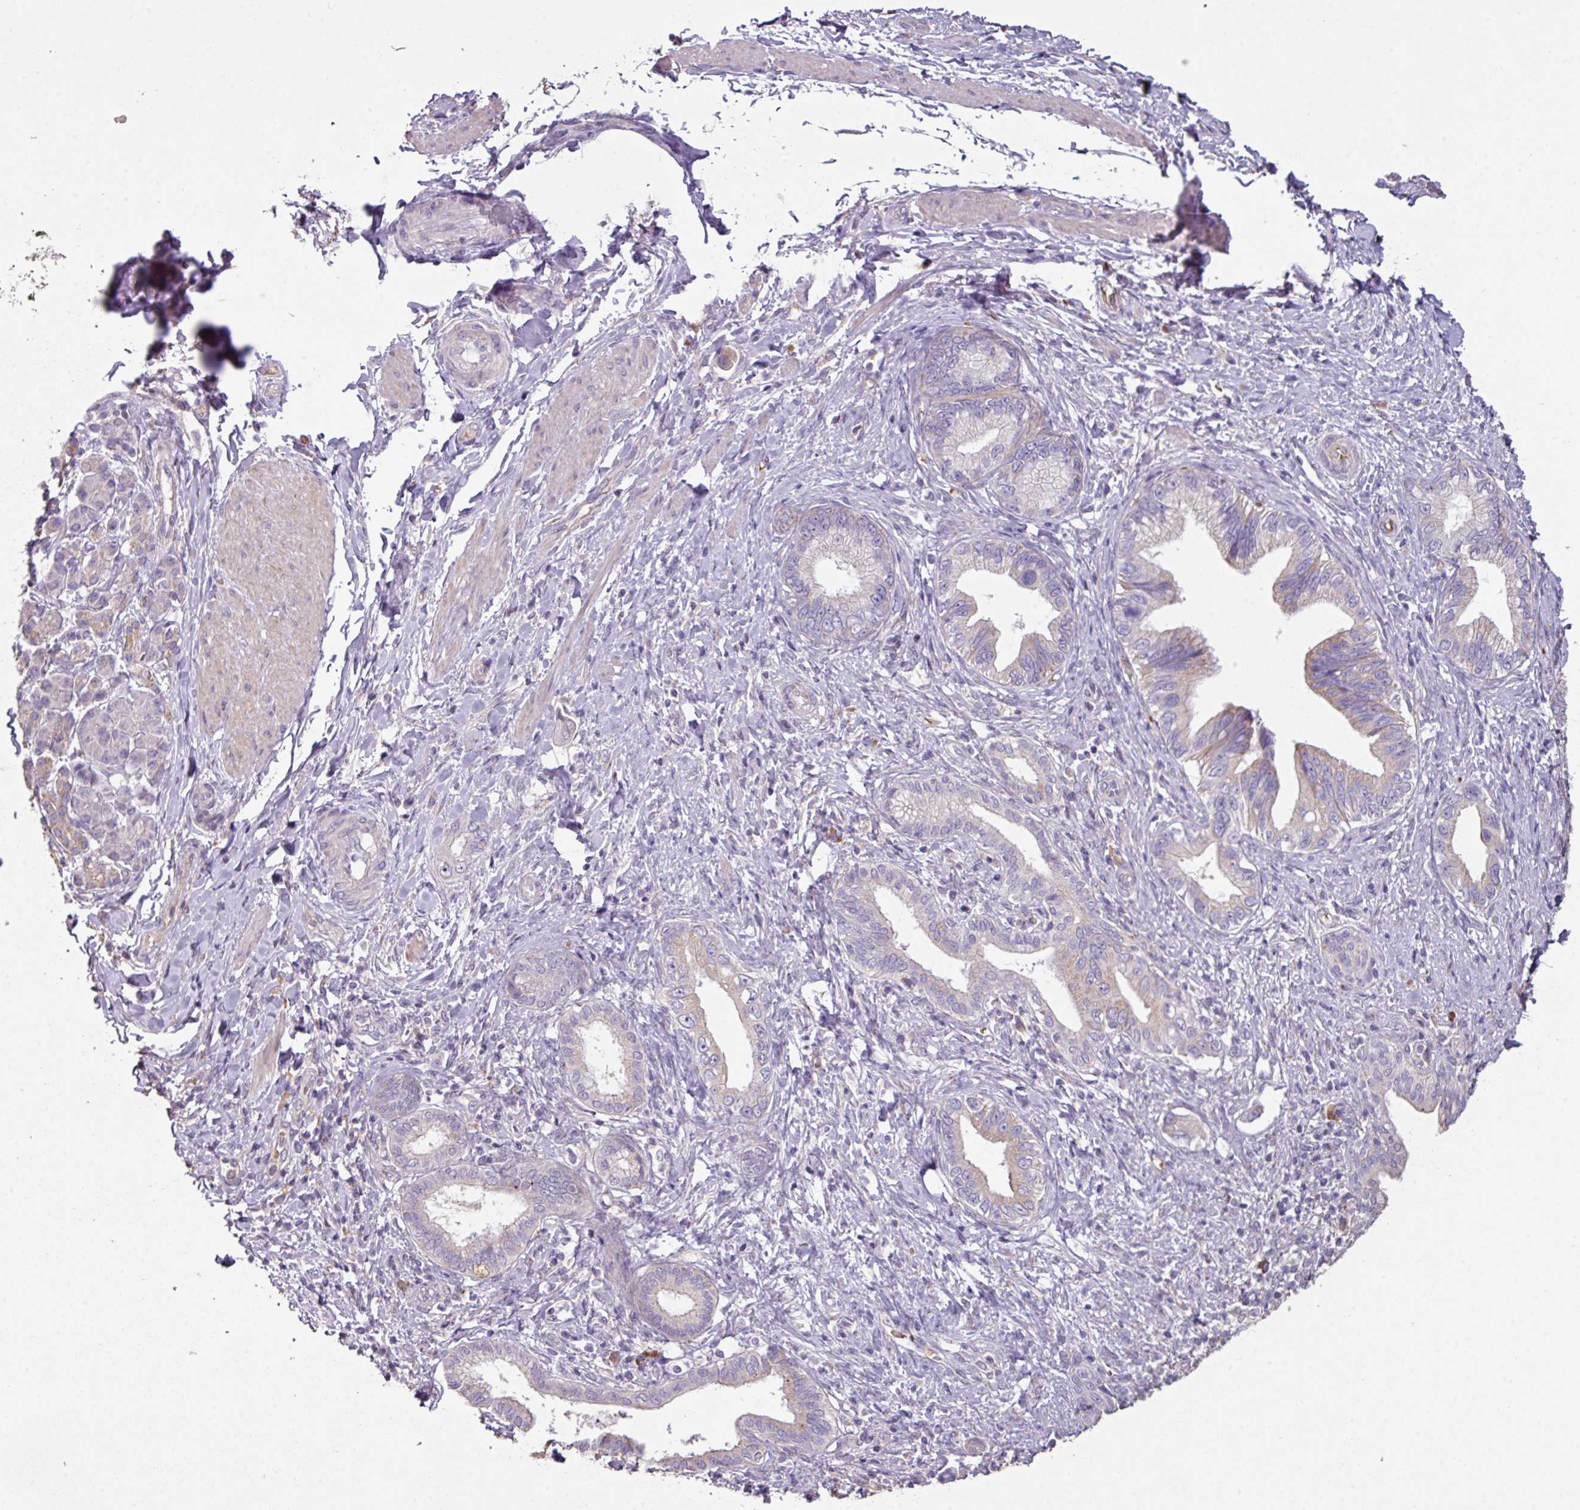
{"staining": {"intensity": "negative", "quantity": "none", "location": "none"}, "tissue": "pancreatic cancer", "cell_type": "Tumor cells", "image_type": "cancer", "snomed": [{"axis": "morphology", "description": "Adenocarcinoma, NOS"}, {"axis": "topography", "description": "Pancreas"}], "caption": "High magnification brightfield microscopy of pancreatic adenocarcinoma stained with DAB (3,3'-diaminobenzidine) (brown) and counterstained with hematoxylin (blue): tumor cells show no significant expression. (Brightfield microscopy of DAB (3,3'-diaminobenzidine) immunohistochemistry (IHC) at high magnification).", "gene": "NHSL2", "patient": {"sex": "female", "age": 55}}